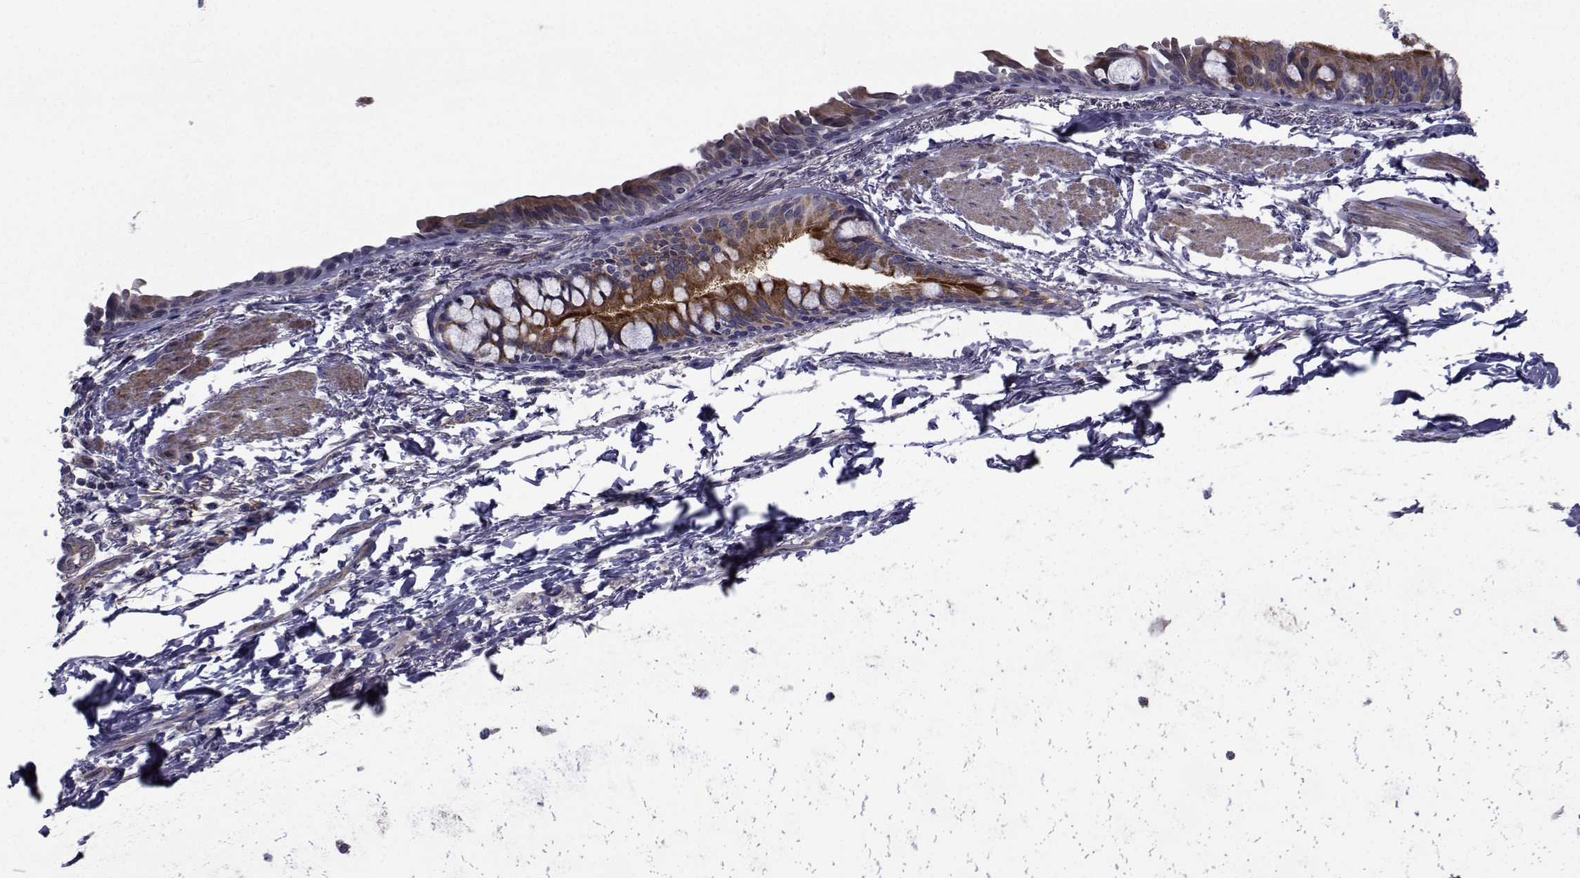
{"staining": {"intensity": "strong", "quantity": "25%-75%", "location": "cytoplasmic/membranous"}, "tissue": "bronchus", "cell_type": "Respiratory epithelial cells", "image_type": "normal", "snomed": [{"axis": "morphology", "description": "Normal tissue, NOS"}, {"axis": "morphology", "description": "Squamous cell carcinoma, NOS"}, {"axis": "topography", "description": "Bronchus"}, {"axis": "topography", "description": "Lung"}], "caption": "An image of human bronchus stained for a protein displays strong cytoplasmic/membranous brown staining in respiratory epithelial cells. (DAB = brown stain, brightfield microscopy at high magnification).", "gene": "CFAP74", "patient": {"sex": "male", "age": 69}}